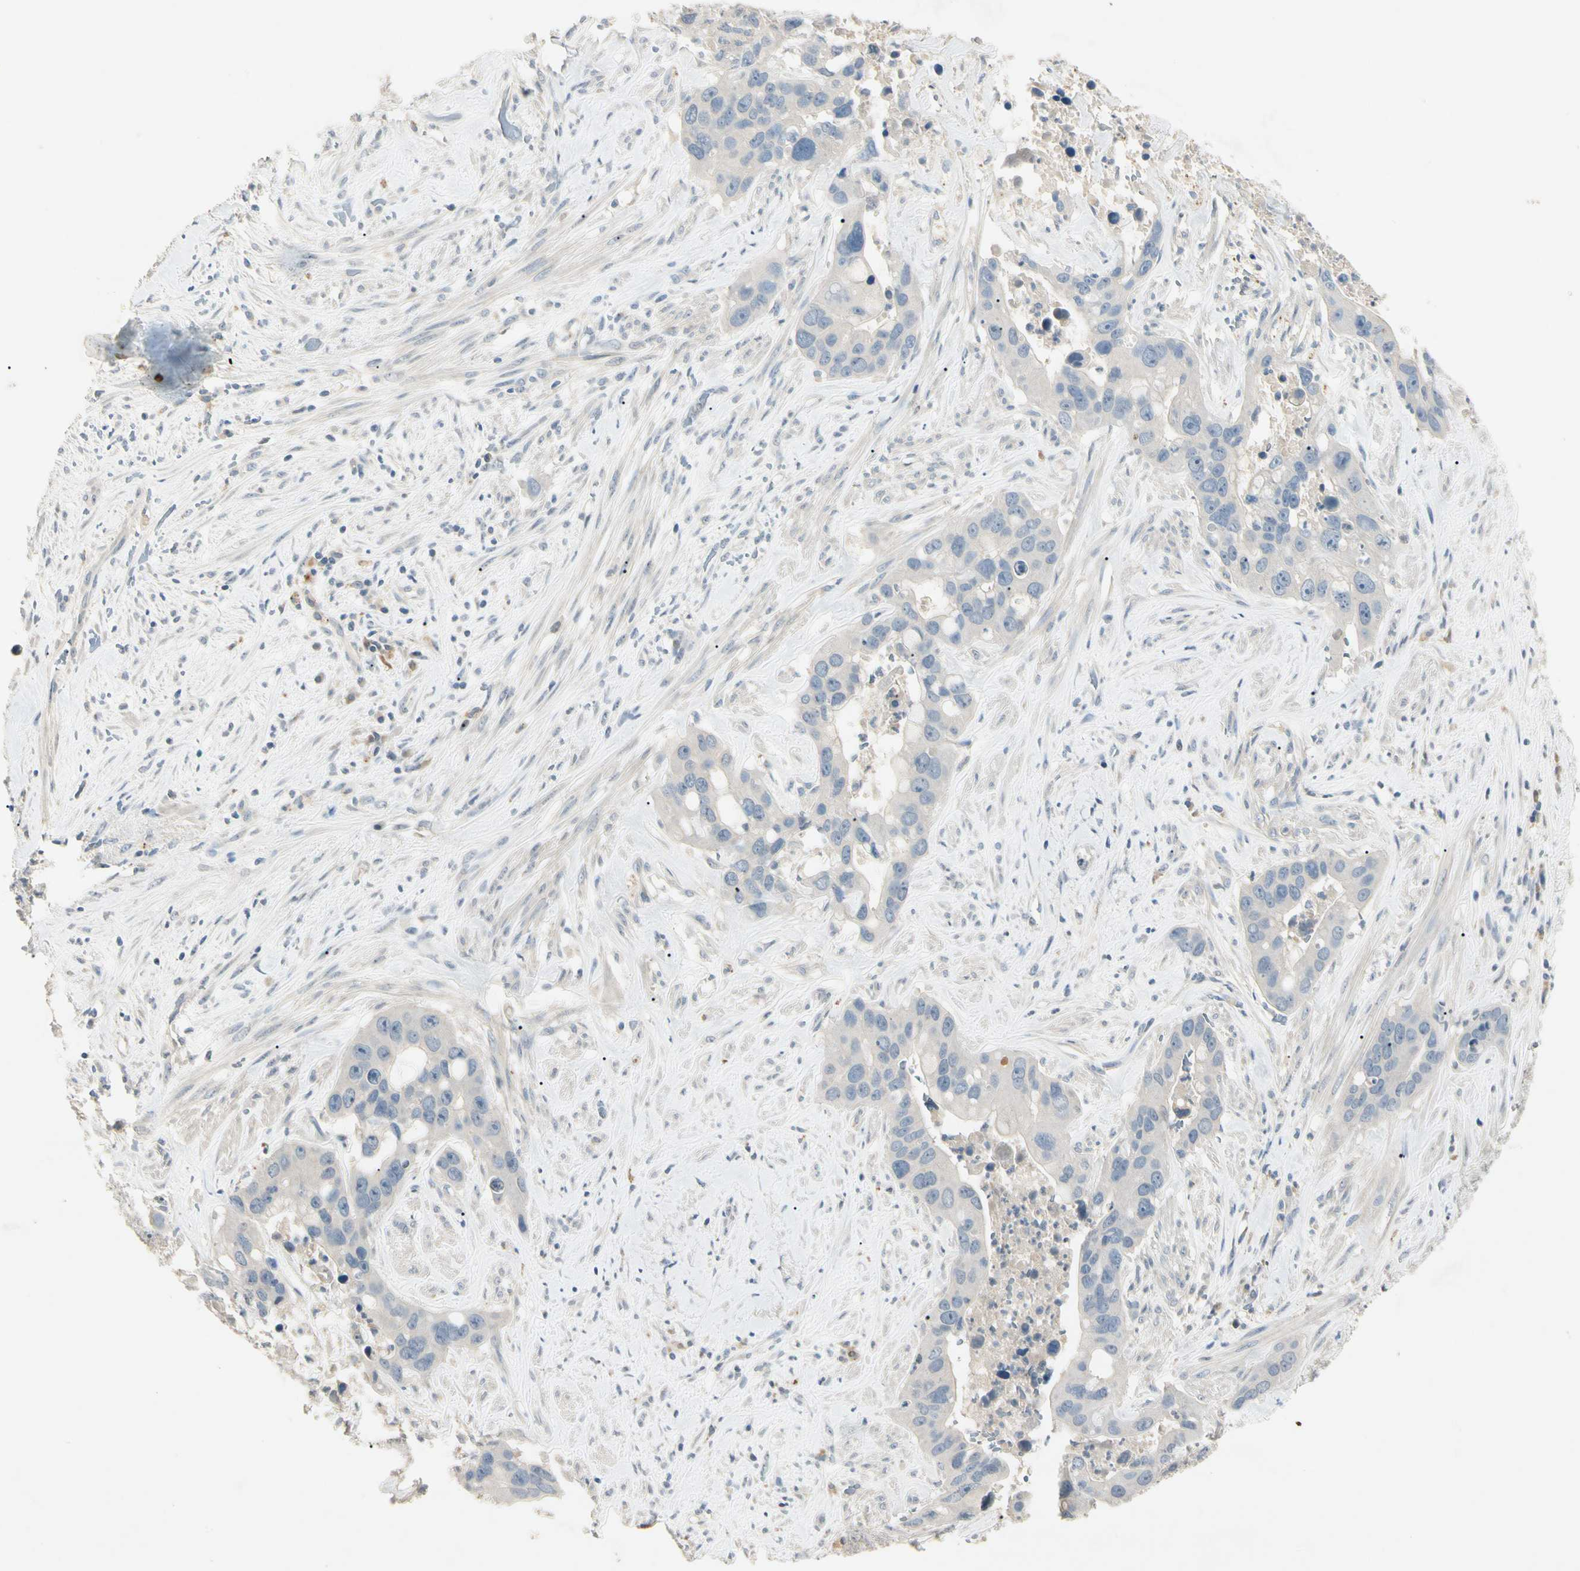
{"staining": {"intensity": "negative", "quantity": "none", "location": "none"}, "tissue": "liver cancer", "cell_type": "Tumor cells", "image_type": "cancer", "snomed": [{"axis": "morphology", "description": "Cholangiocarcinoma"}, {"axis": "topography", "description": "Liver"}], "caption": "Tumor cells are negative for brown protein staining in cholangiocarcinoma (liver).", "gene": "PRSS21", "patient": {"sex": "female", "age": 65}}